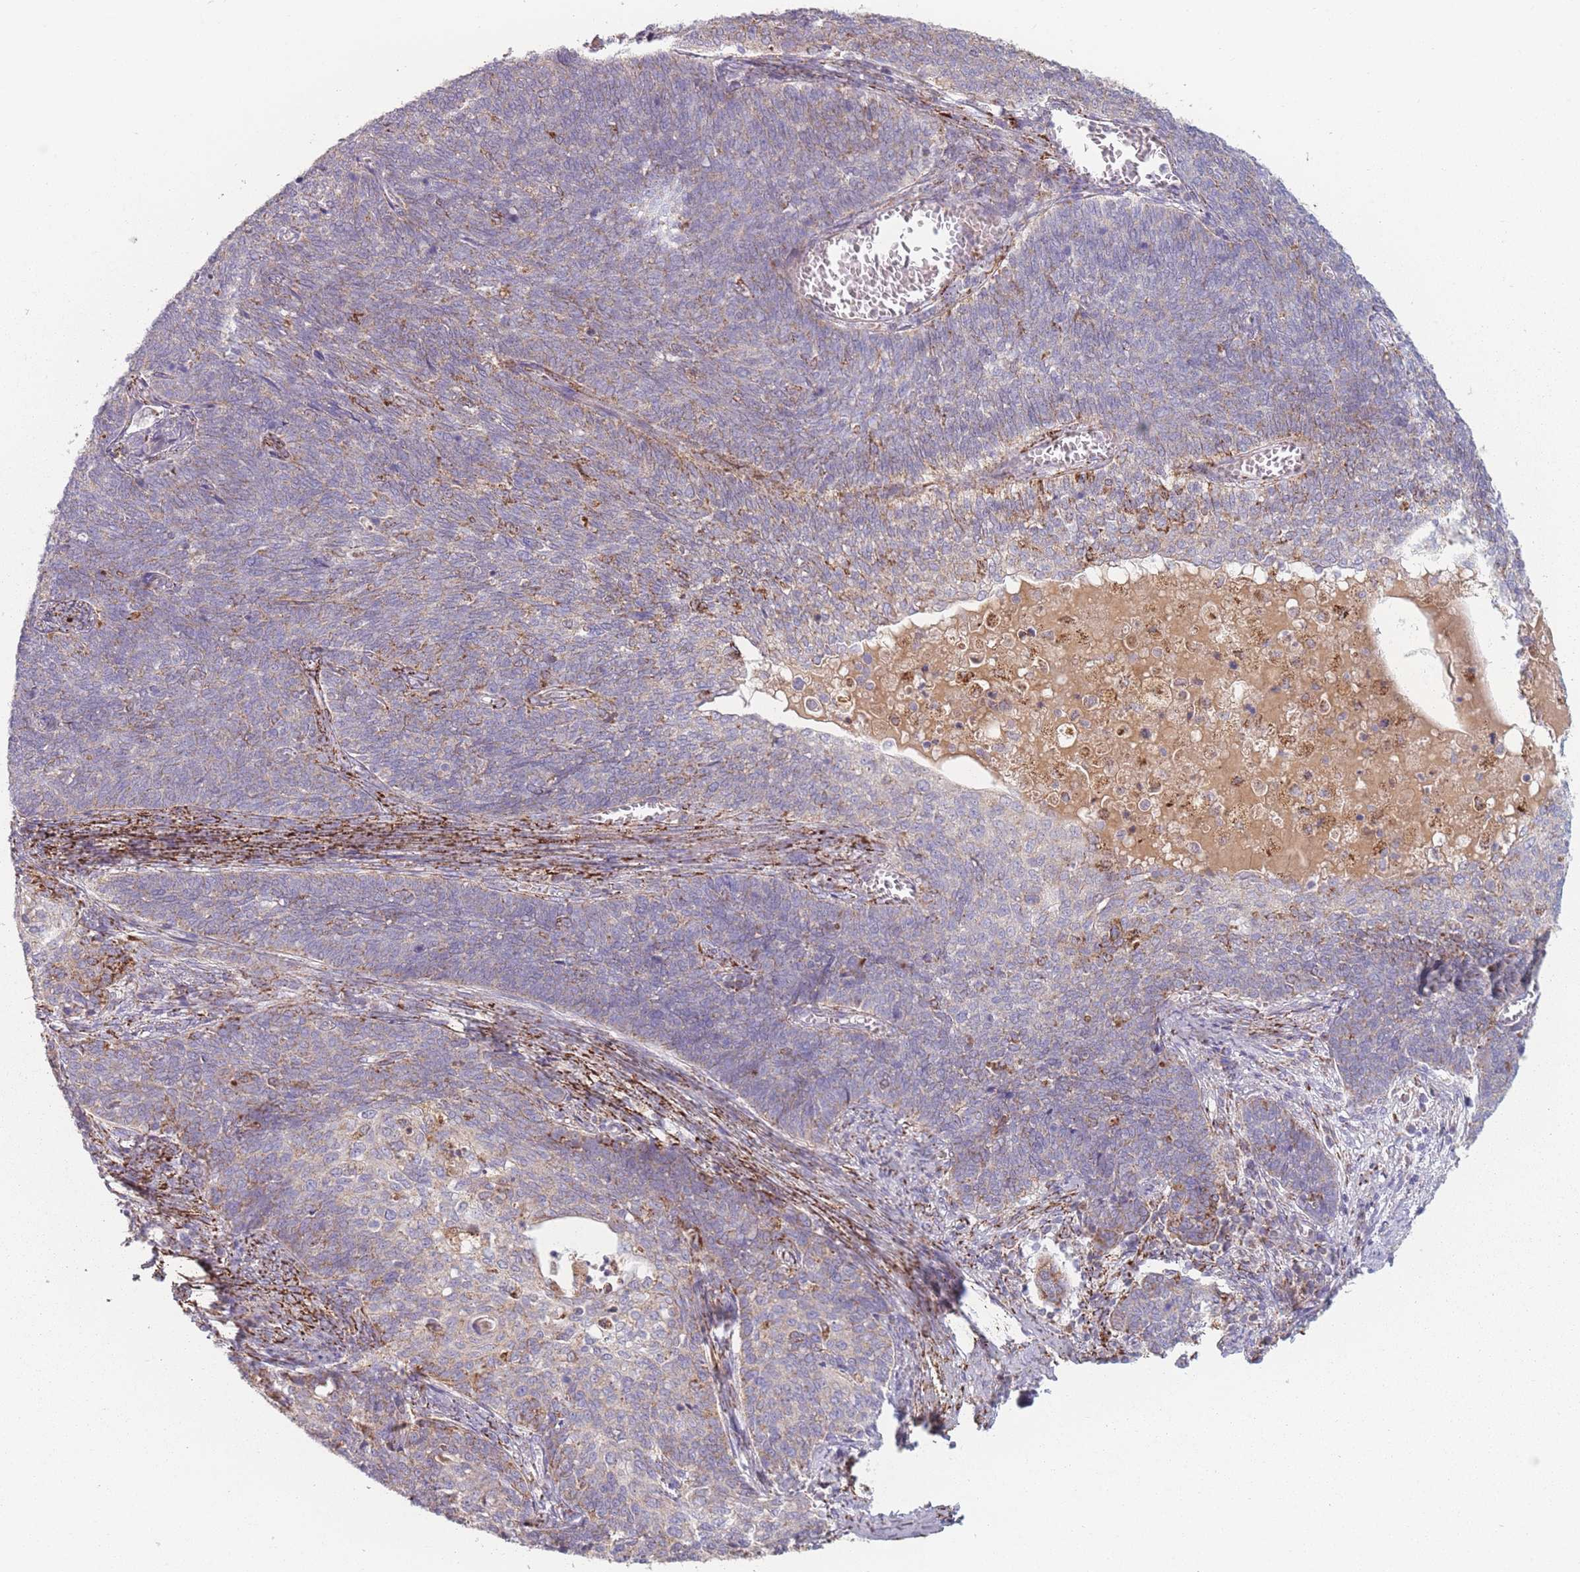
{"staining": {"intensity": "weak", "quantity": "25%-75%", "location": "cytoplasmic/membranous"}, "tissue": "cervical cancer", "cell_type": "Tumor cells", "image_type": "cancer", "snomed": [{"axis": "morphology", "description": "Squamous cell carcinoma, NOS"}, {"axis": "topography", "description": "Cervix"}], "caption": "A histopathology image of squamous cell carcinoma (cervical) stained for a protein displays weak cytoplasmic/membranous brown staining in tumor cells. The staining was performed using DAB (3,3'-diaminobenzidine) to visualize the protein expression in brown, while the nuclei were stained in blue with hematoxylin (Magnification: 20x).", "gene": "PEX11B", "patient": {"sex": "female", "age": 39}}